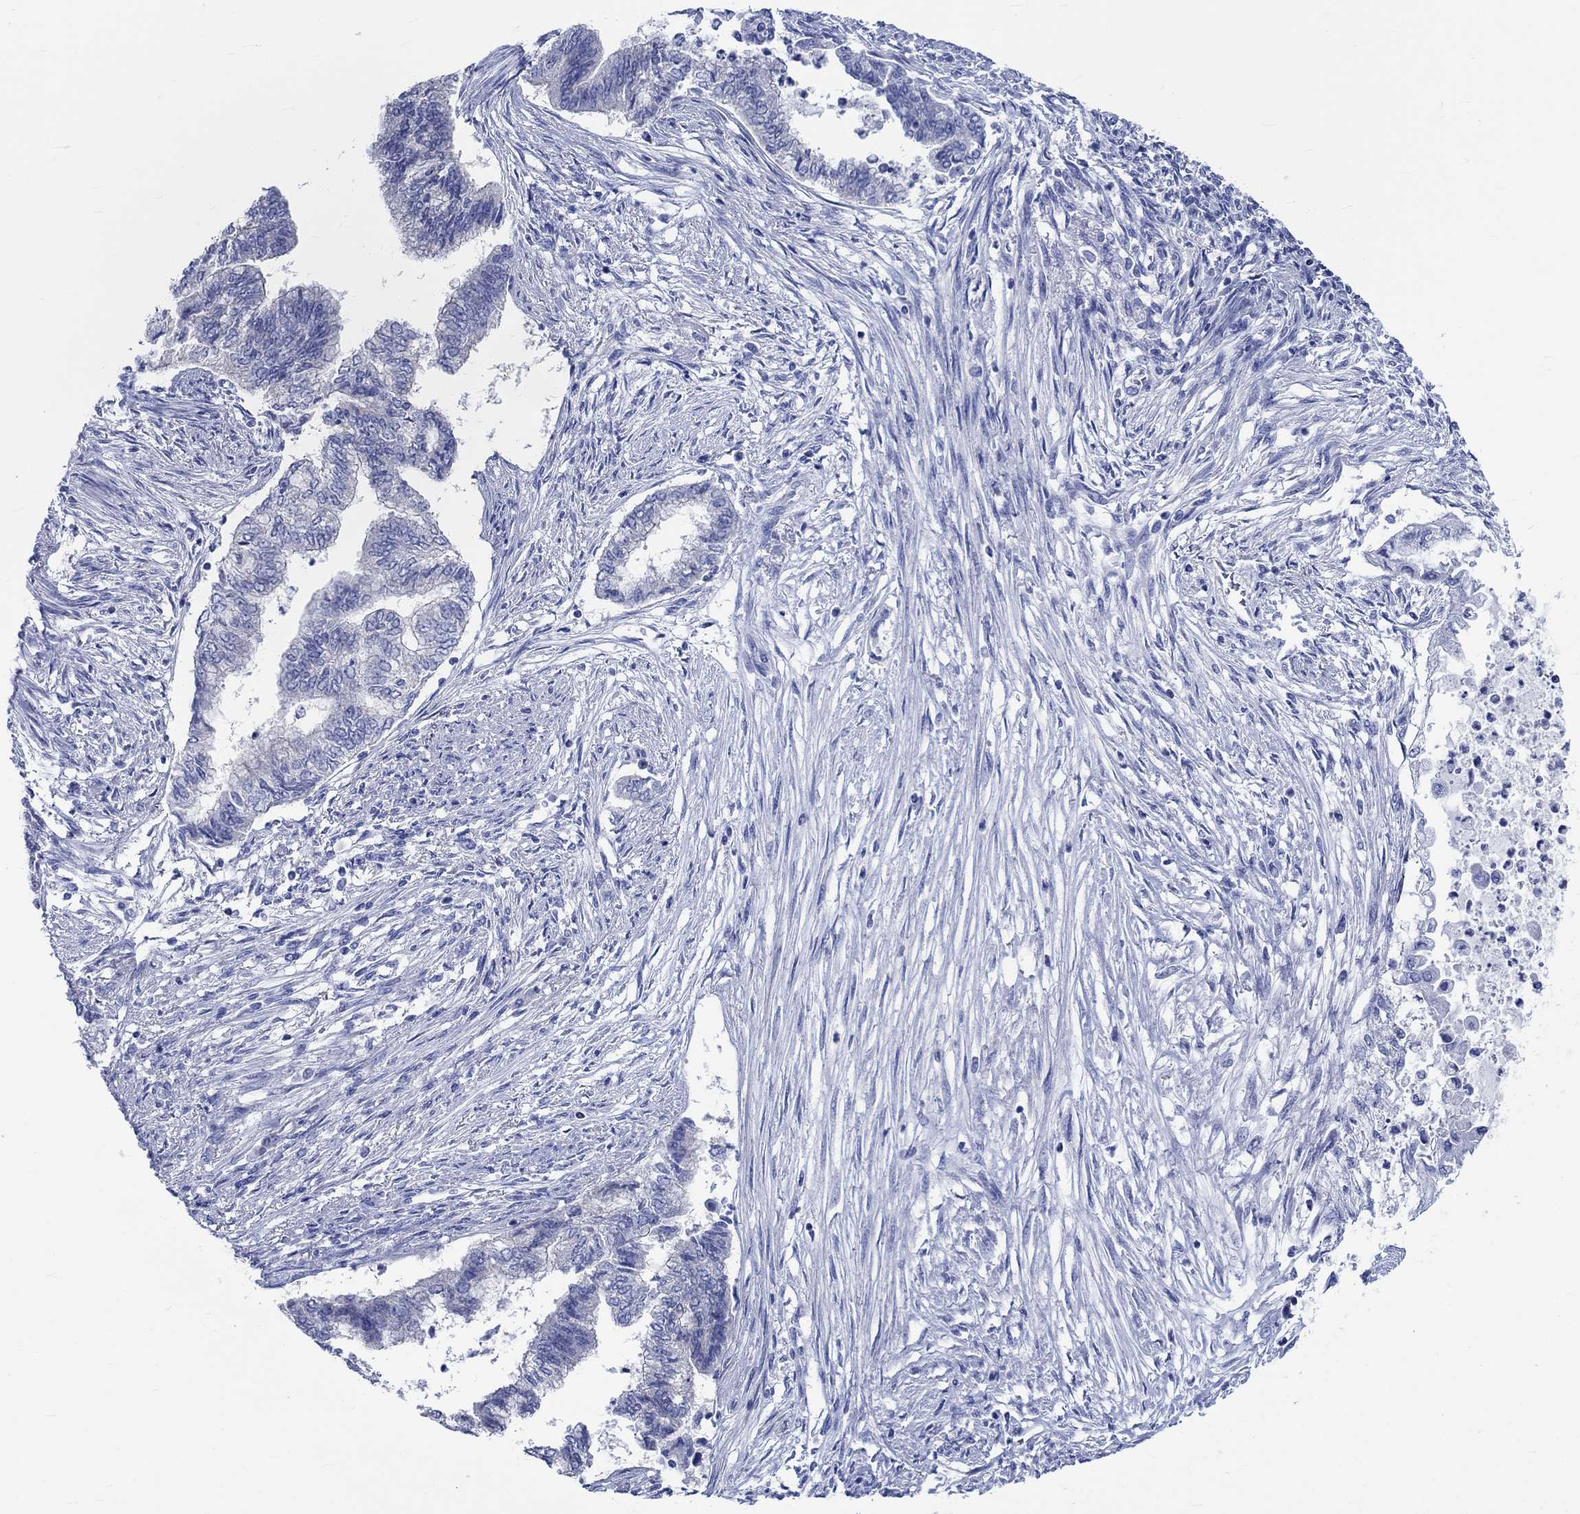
{"staining": {"intensity": "negative", "quantity": "none", "location": "none"}, "tissue": "endometrial cancer", "cell_type": "Tumor cells", "image_type": "cancer", "snomed": [{"axis": "morphology", "description": "Adenocarcinoma, NOS"}, {"axis": "topography", "description": "Endometrium"}], "caption": "A high-resolution histopathology image shows IHC staining of endometrial cancer (adenocarcinoma), which shows no significant positivity in tumor cells.", "gene": "PTPRN2", "patient": {"sex": "female", "age": 65}}